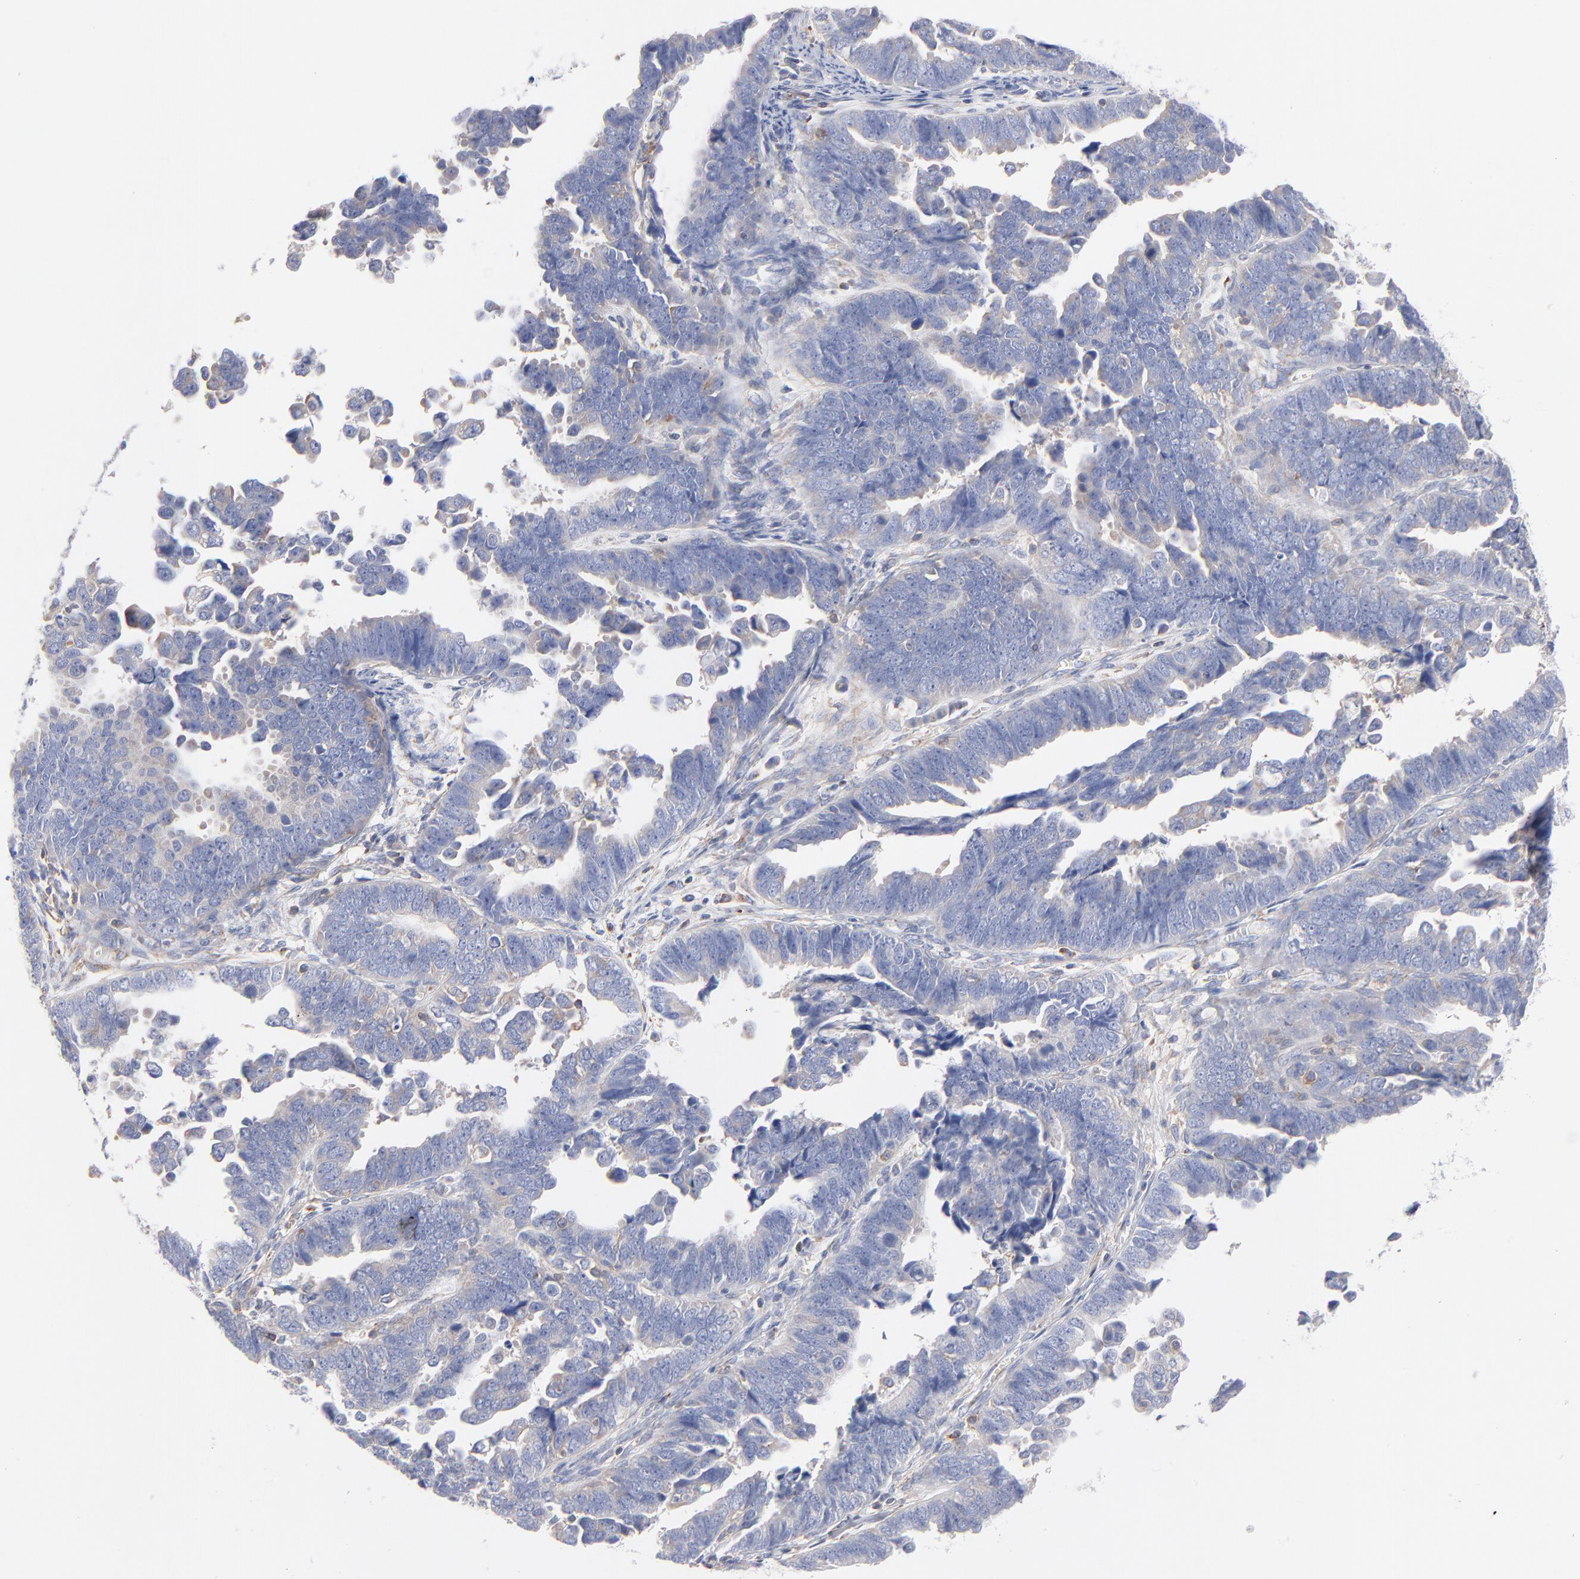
{"staining": {"intensity": "negative", "quantity": "none", "location": "none"}, "tissue": "endometrial cancer", "cell_type": "Tumor cells", "image_type": "cancer", "snomed": [{"axis": "morphology", "description": "Adenocarcinoma, NOS"}, {"axis": "topography", "description": "Endometrium"}], "caption": "The micrograph shows no significant expression in tumor cells of adenocarcinoma (endometrial).", "gene": "SEPTIN6", "patient": {"sex": "female", "age": 75}}